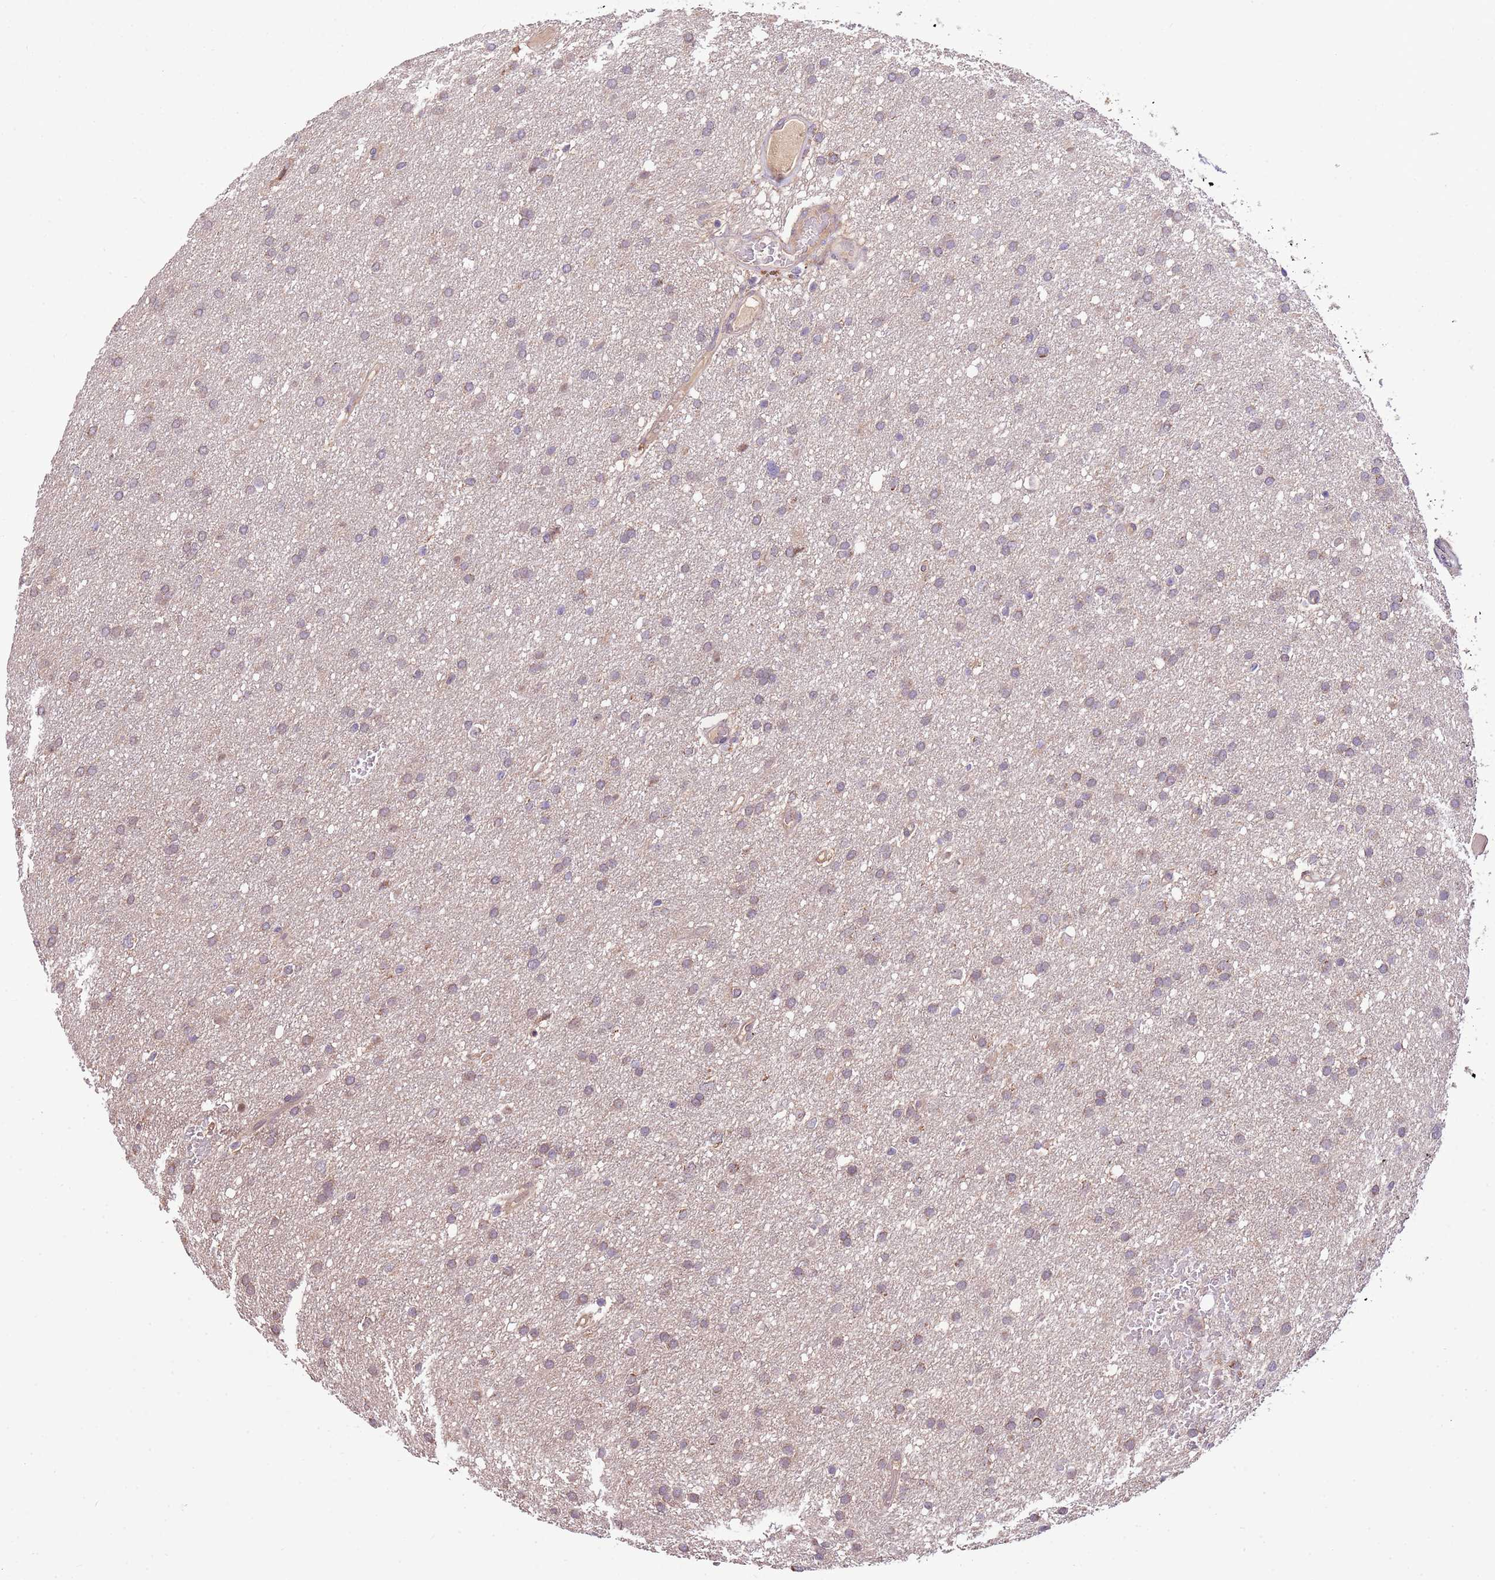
{"staining": {"intensity": "weak", "quantity": "25%-75%", "location": "cytoplasmic/membranous"}, "tissue": "glioma", "cell_type": "Tumor cells", "image_type": "cancer", "snomed": [{"axis": "morphology", "description": "Glioma, malignant, High grade"}, {"axis": "topography", "description": "Cerebral cortex"}], "caption": "Immunohistochemistry histopathology image of neoplastic tissue: human glioma stained using IHC displays low levels of weak protein expression localized specifically in the cytoplasmic/membranous of tumor cells, appearing as a cytoplasmic/membranous brown color.", "gene": "BBS5", "patient": {"sex": "female", "age": 36}}